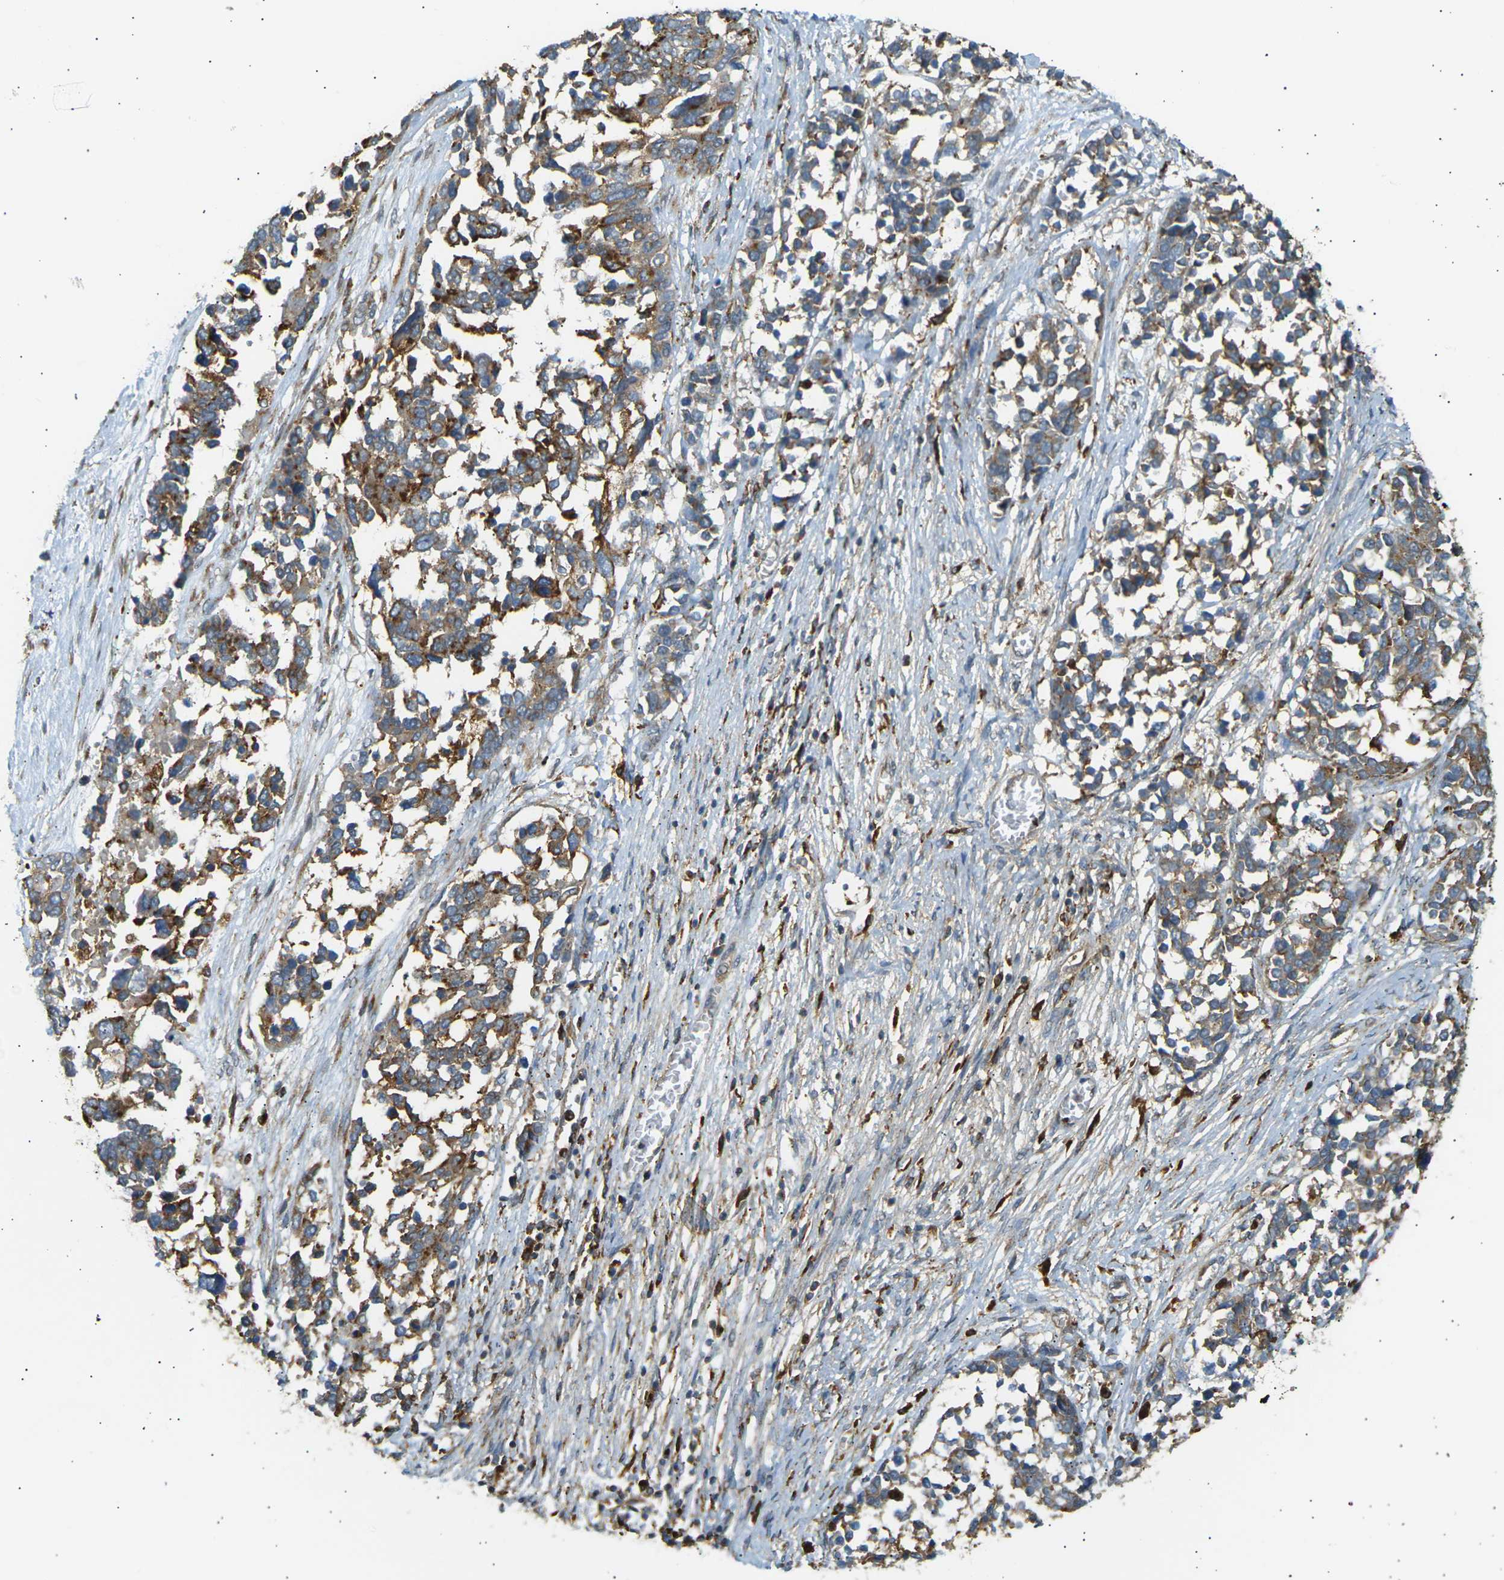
{"staining": {"intensity": "moderate", "quantity": ">75%", "location": "cytoplasmic/membranous"}, "tissue": "ovarian cancer", "cell_type": "Tumor cells", "image_type": "cancer", "snomed": [{"axis": "morphology", "description": "Cystadenocarcinoma, serous, NOS"}, {"axis": "topography", "description": "Ovary"}], "caption": "Immunohistochemistry (IHC) histopathology image of human serous cystadenocarcinoma (ovarian) stained for a protein (brown), which shows medium levels of moderate cytoplasmic/membranous expression in approximately >75% of tumor cells.", "gene": "CDK17", "patient": {"sex": "female", "age": 44}}